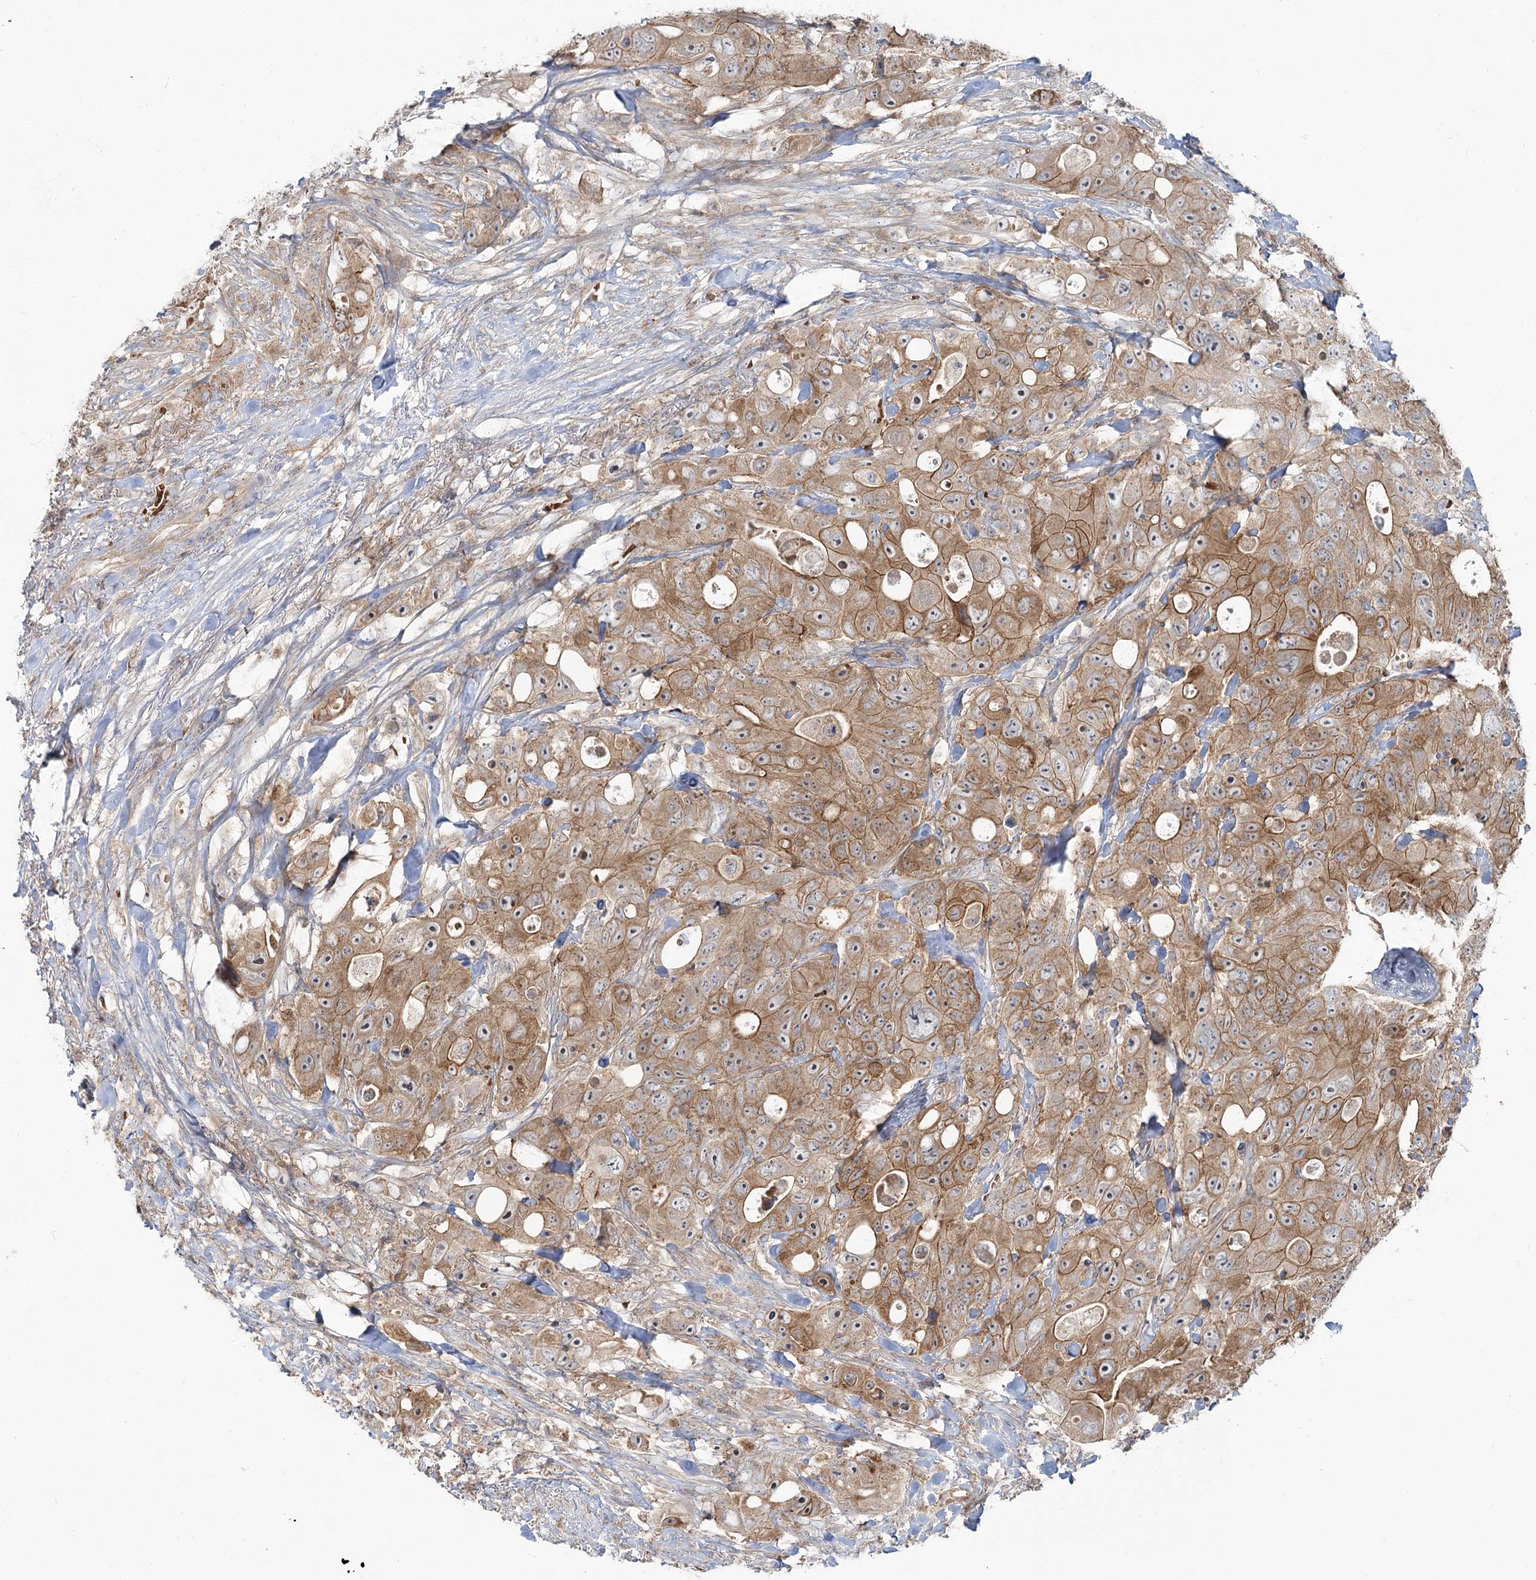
{"staining": {"intensity": "moderate", "quantity": ">75%", "location": "cytoplasmic/membranous"}, "tissue": "colorectal cancer", "cell_type": "Tumor cells", "image_type": "cancer", "snomed": [{"axis": "morphology", "description": "Adenocarcinoma, NOS"}, {"axis": "topography", "description": "Colon"}], "caption": "Tumor cells show moderate cytoplasmic/membranous staining in approximately >75% of cells in colorectal cancer (adenocarcinoma).", "gene": "PCBD2", "patient": {"sex": "female", "age": 46}}